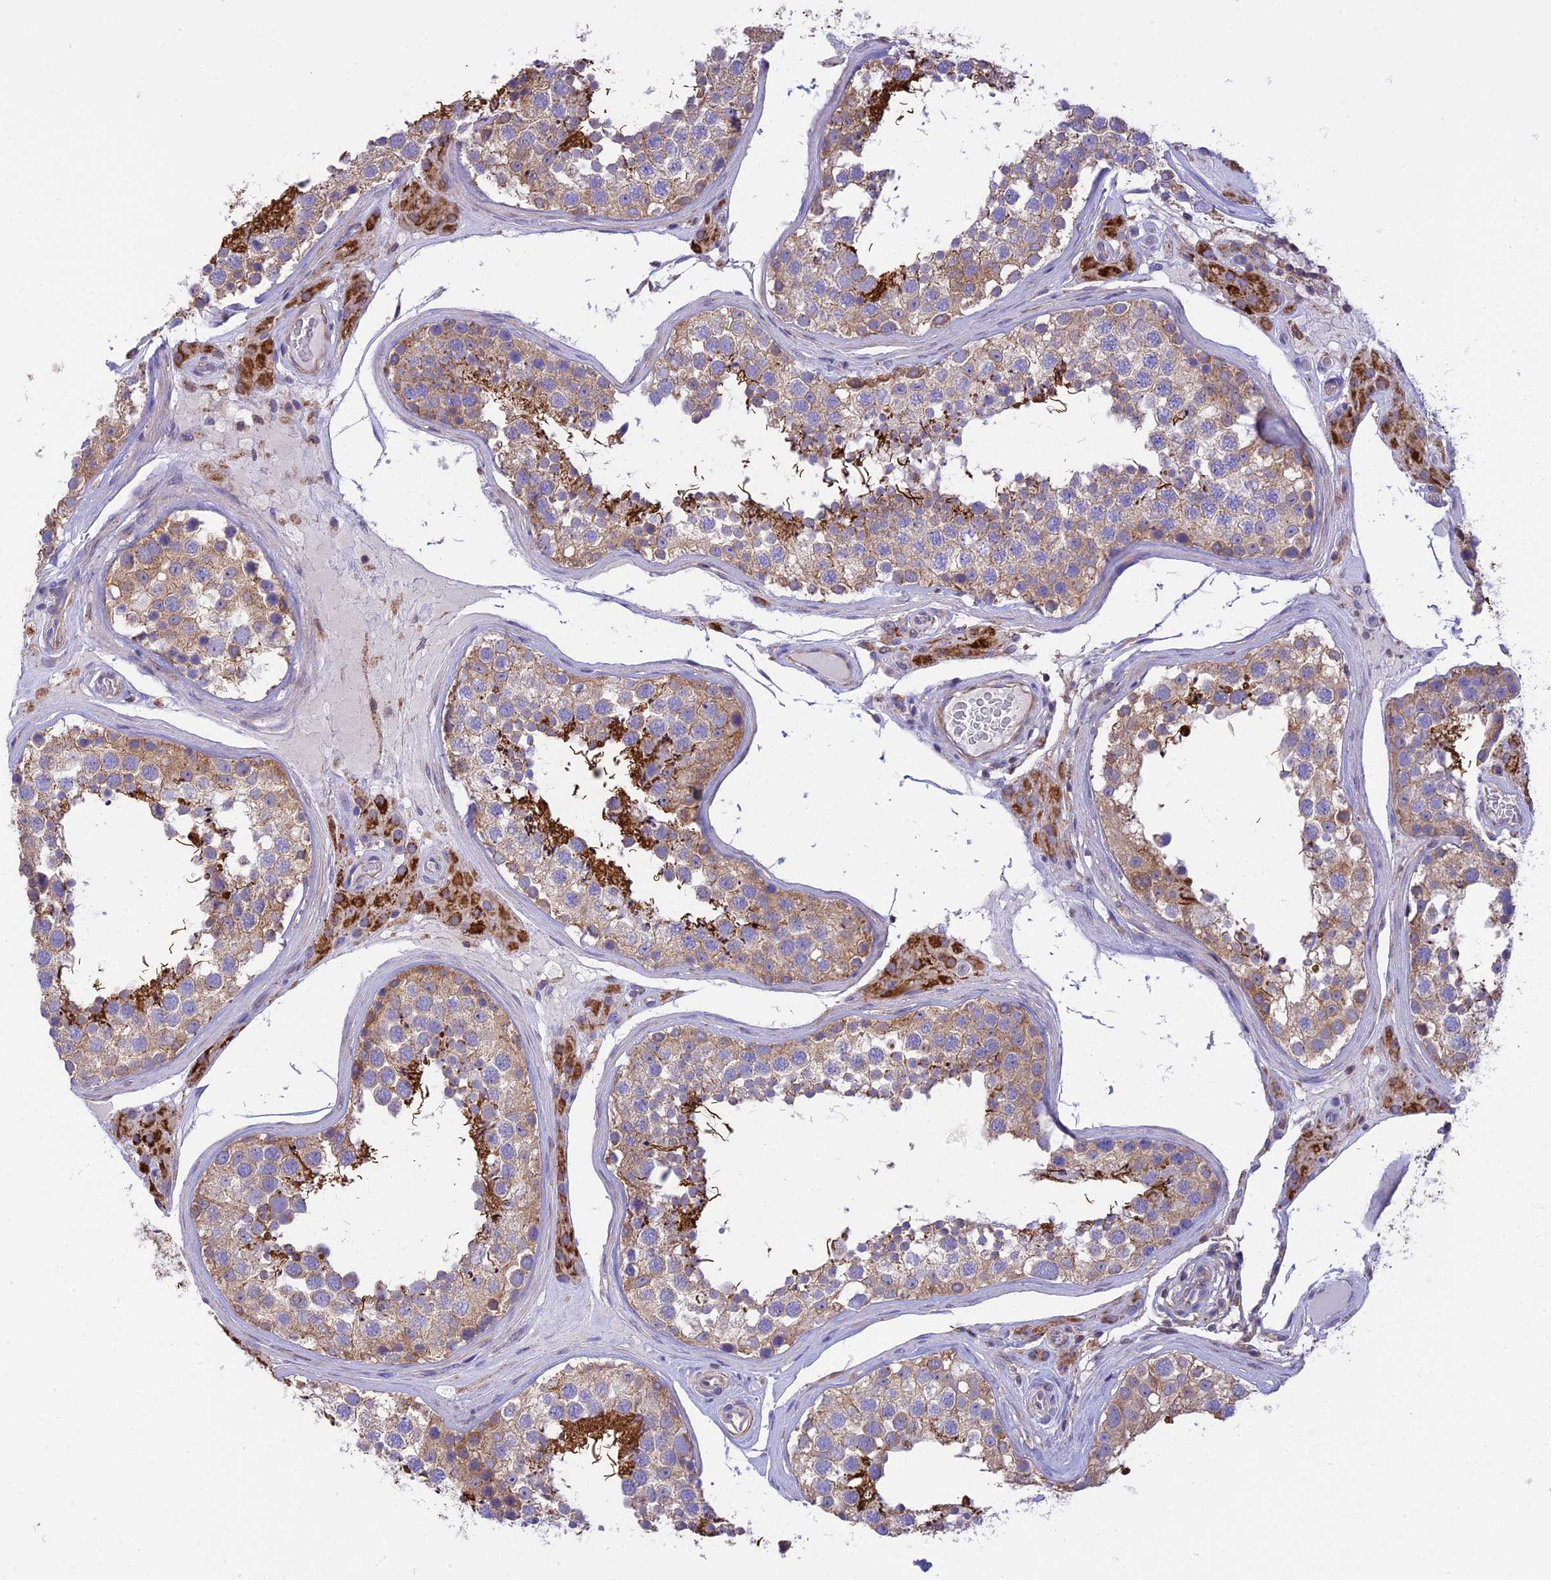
{"staining": {"intensity": "strong", "quantity": "<25%", "location": "cytoplasmic/membranous"}, "tissue": "testis", "cell_type": "Cells in seminiferous ducts", "image_type": "normal", "snomed": [{"axis": "morphology", "description": "Normal tissue, NOS"}, {"axis": "topography", "description": "Testis"}], "caption": "This image shows immunohistochemistry staining of unremarkable human testis, with medium strong cytoplasmic/membranous staining in approximately <25% of cells in seminiferous ducts.", "gene": "CORO7", "patient": {"sex": "male", "age": 46}}